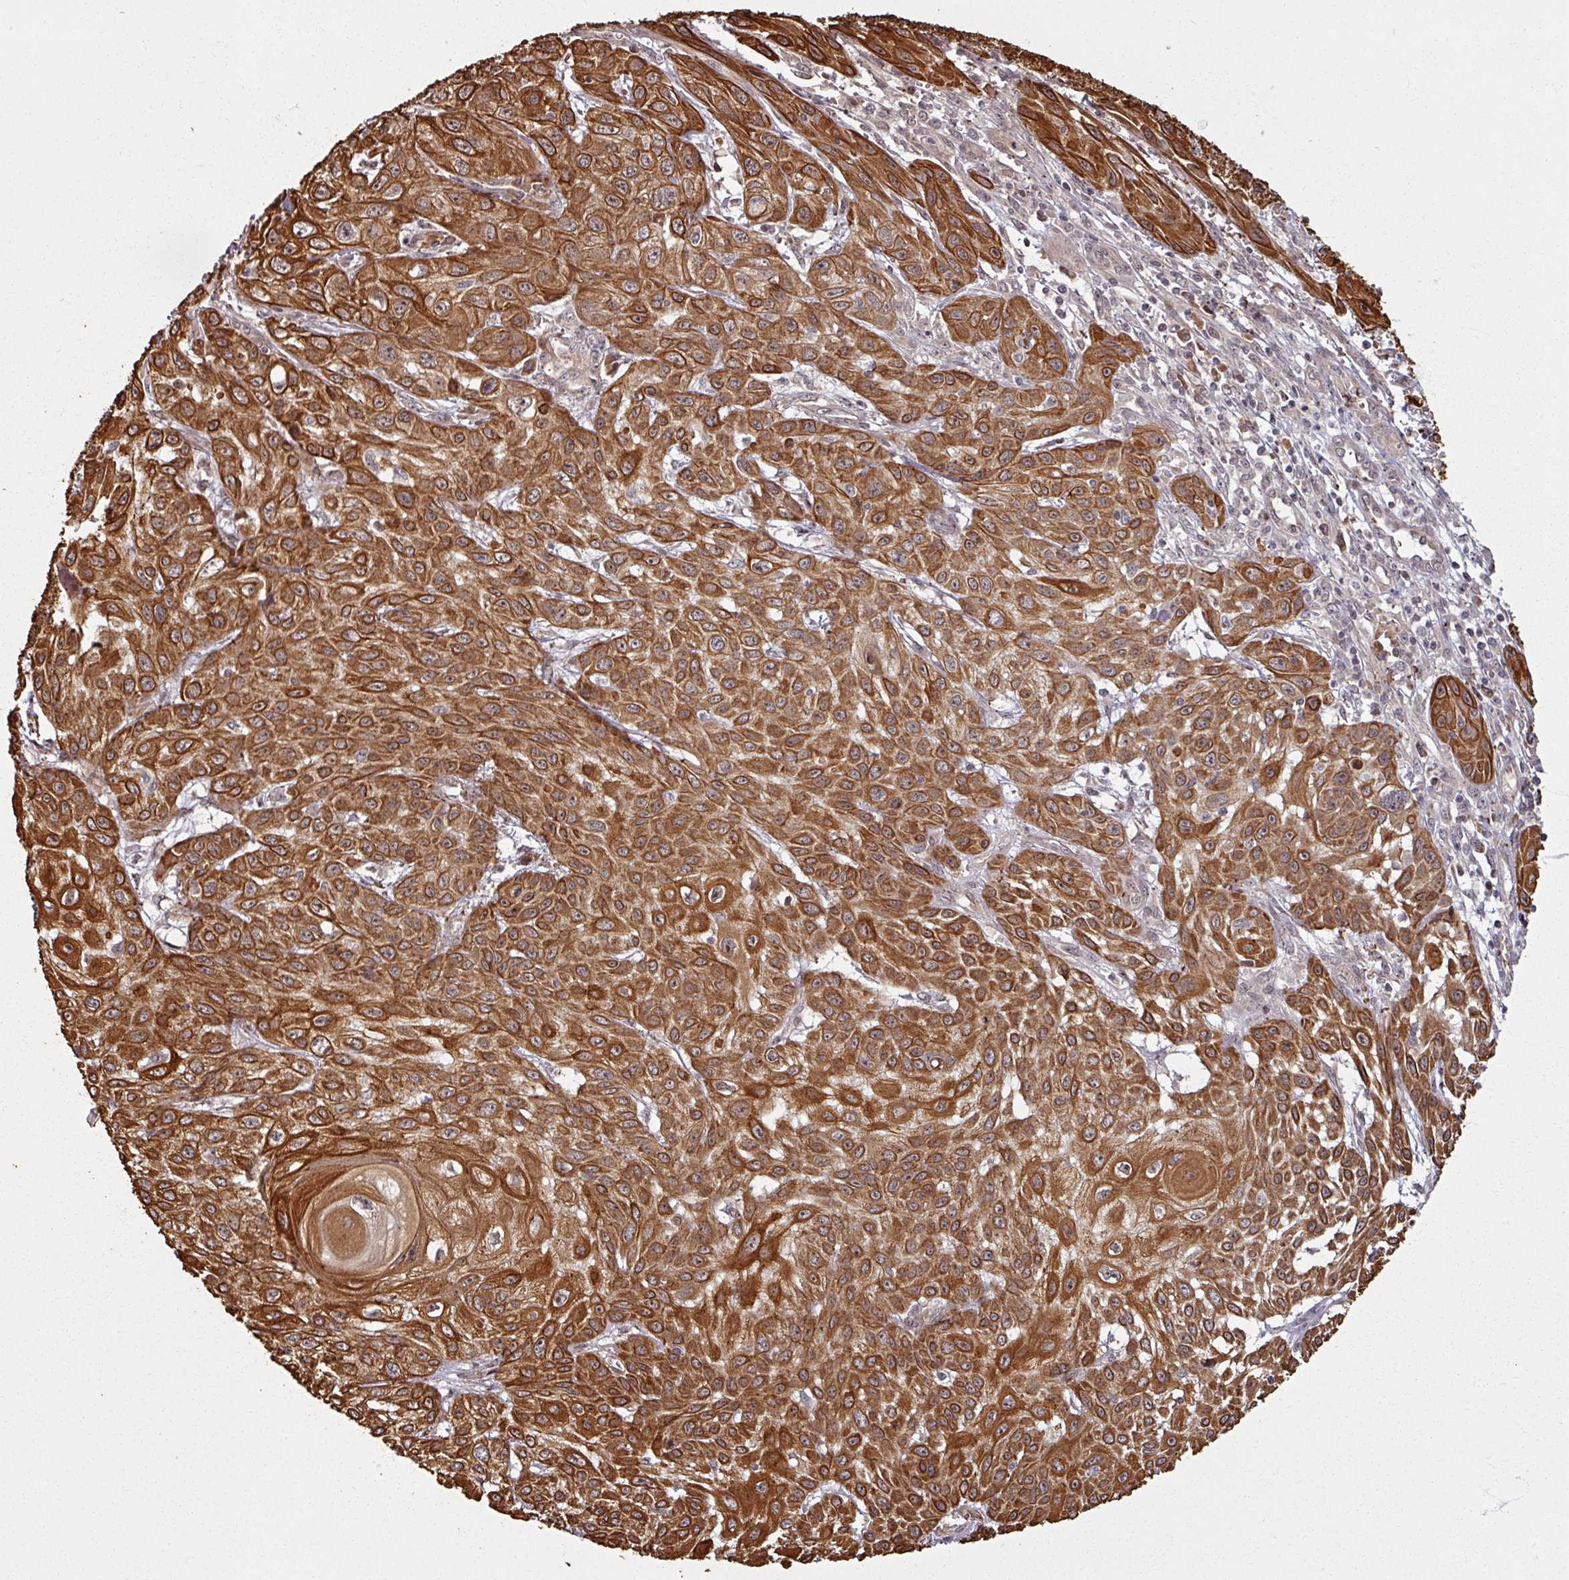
{"staining": {"intensity": "strong", "quantity": ">75%", "location": "cytoplasmic/membranous"}, "tissue": "skin cancer", "cell_type": "Tumor cells", "image_type": "cancer", "snomed": [{"axis": "morphology", "description": "Squamous cell carcinoma, NOS"}, {"axis": "topography", "description": "Skin"}, {"axis": "topography", "description": "Vulva"}], "caption": "Strong cytoplasmic/membranous protein expression is identified in approximately >75% of tumor cells in squamous cell carcinoma (skin). (brown staining indicates protein expression, while blue staining denotes nuclei).", "gene": "SWI5", "patient": {"sex": "female", "age": 71}}